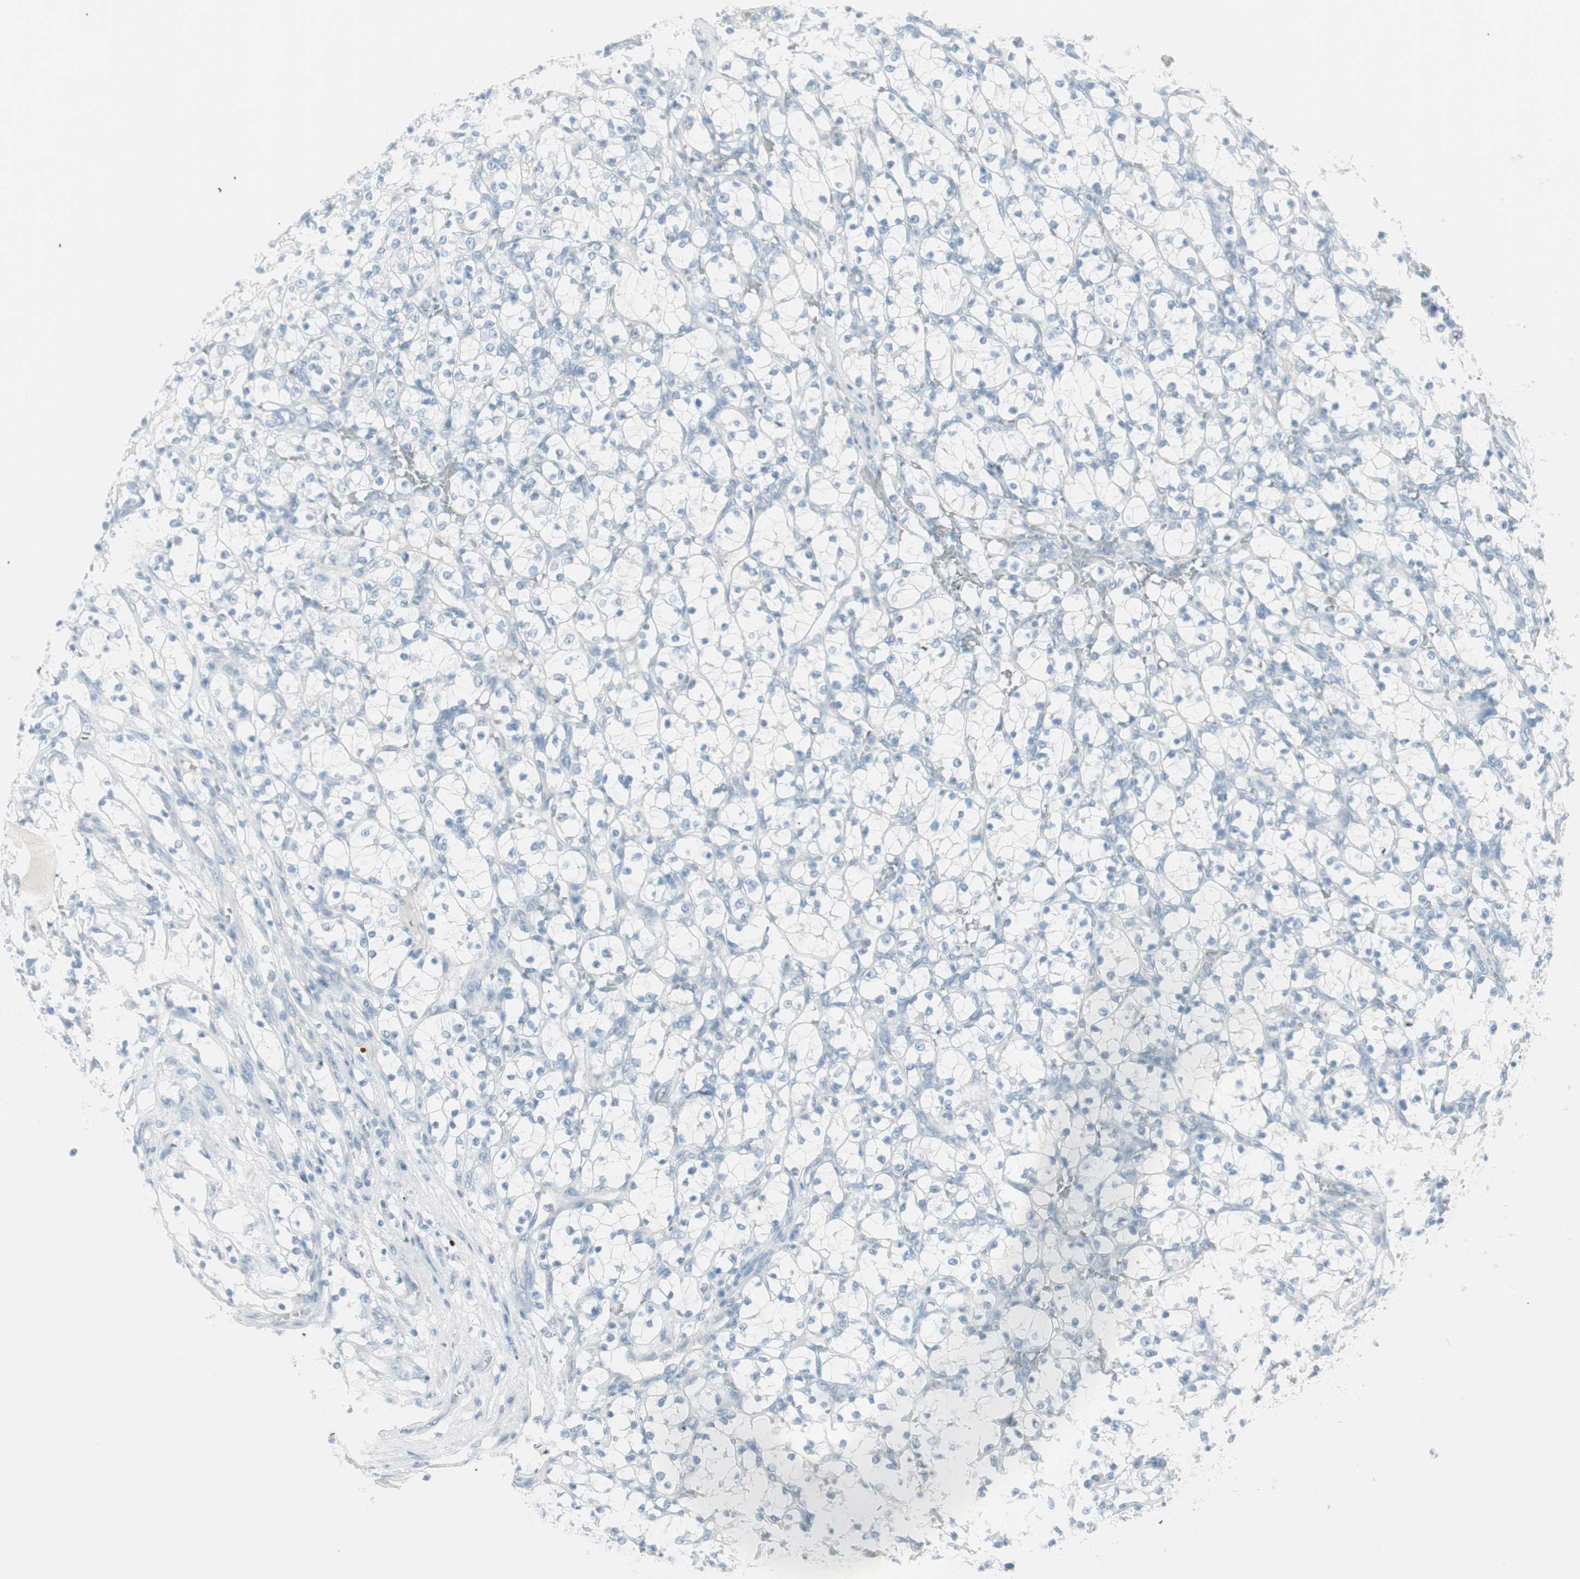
{"staining": {"intensity": "negative", "quantity": "none", "location": "none"}, "tissue": "renal cancer", "cell_type": "Tumor cells", "image_type": "cancer", "snomed": [{"axis": "morphology", "description": "Adenocarcinoma, NOS"}, {"axis": "topography", "description": "Kidney"}], "caption": "Immunohistochemical staining of renal cancer (adenocarcinoma) demonstrates no significant staining in tumor cells. Brightfield microscopy of IHC stained with DAB (brown) and hematoxylin (blue), captured at high magnification.", "gene": "ITLN2", "patient": {"sex": "female", "age": 69}}